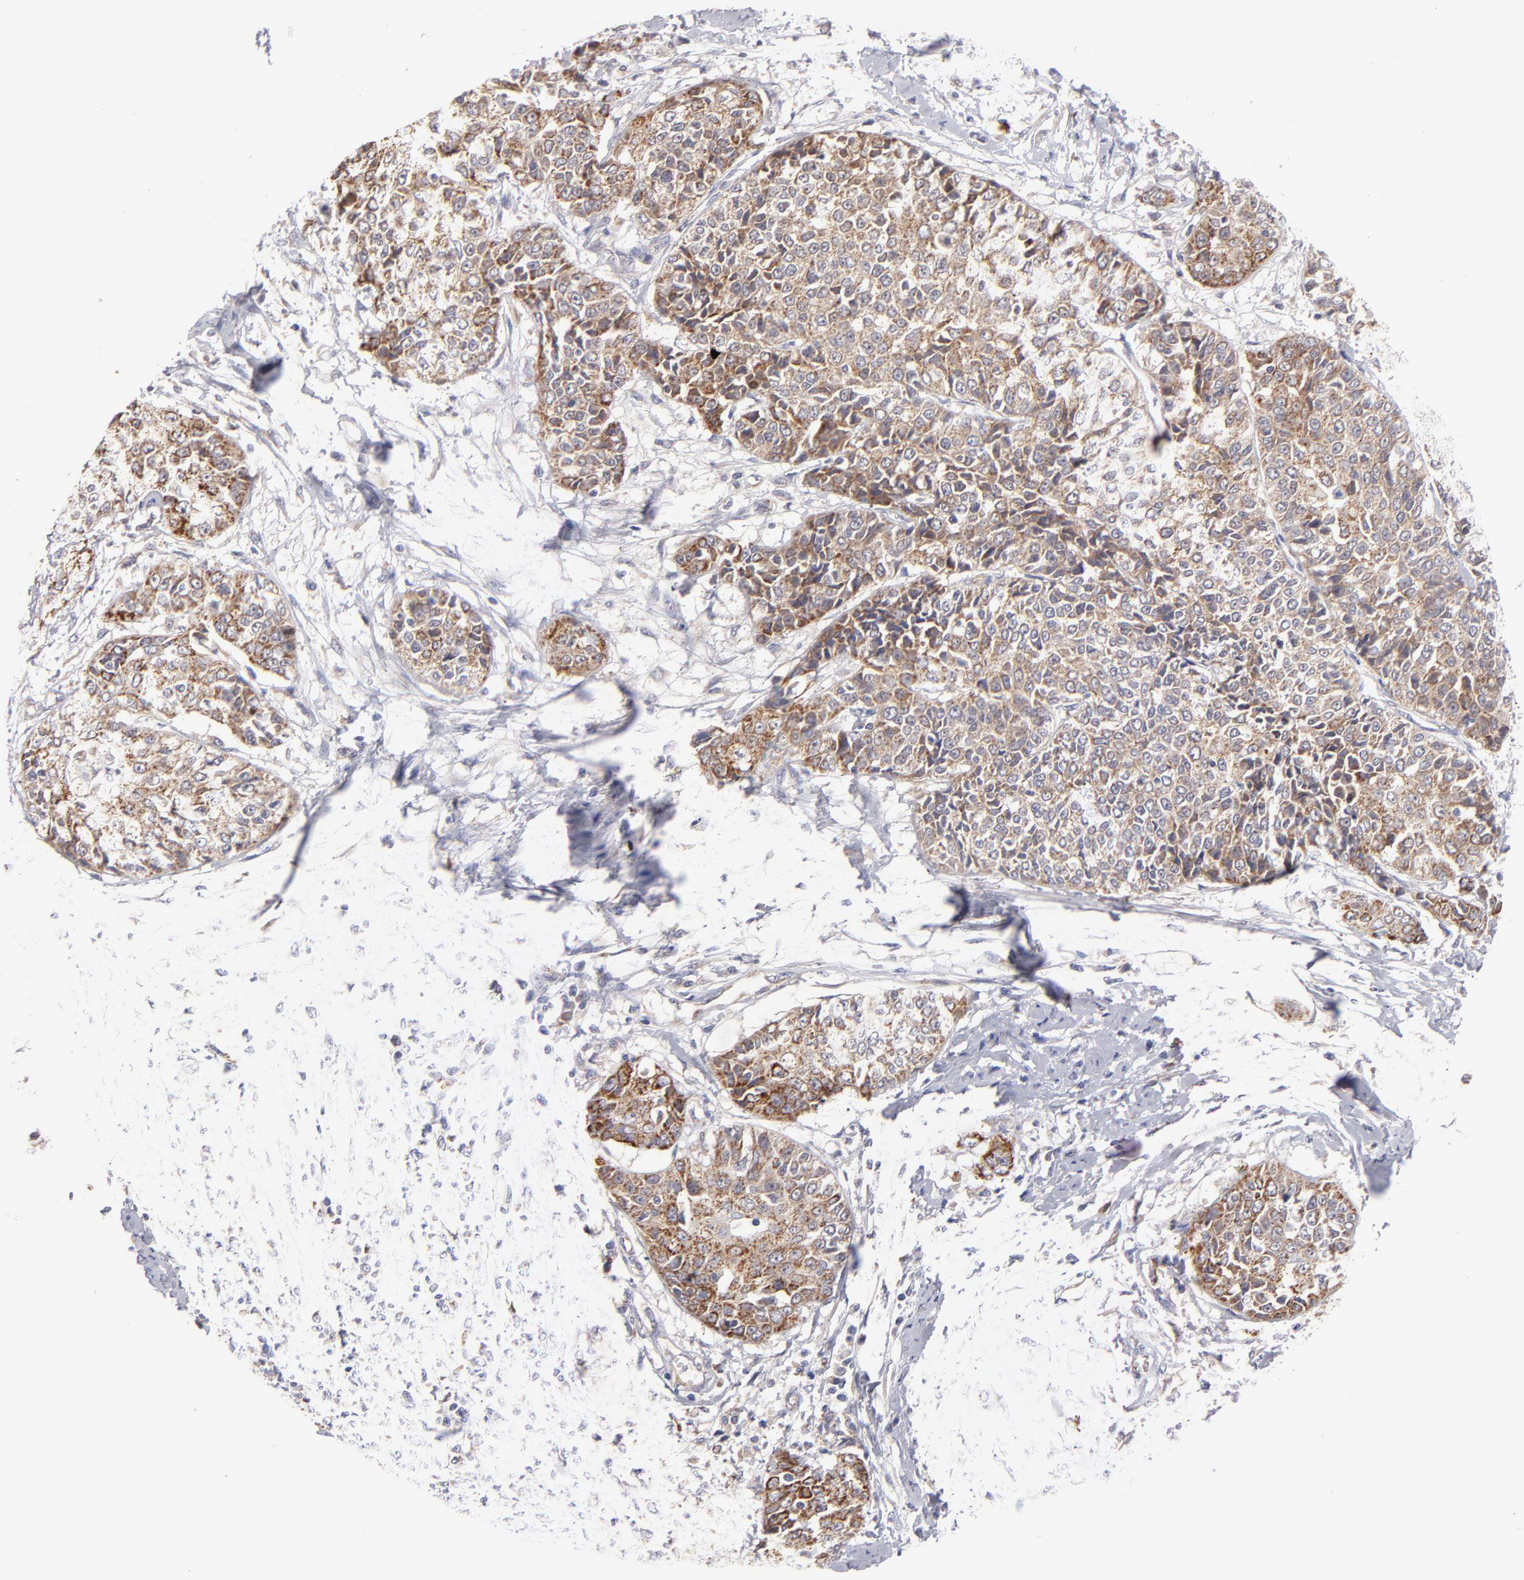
{"staining": {"intensity": "moderate", "quantity": ">75%", "location": "cytoplasmic/membranous"}, "tissue": "cervical cancer", "cell_type": "Tumor cells", "image_type": "cancer", "snomed": [{"axis": "morphology", "description": "Squamous cell carcinoma, NOS"}, {"axis": "topography", "description": "Cervix"}], "caption": "The photomicrograph displays immunohistochemical staining of cervical cancer. There is moderate cytoplasmic/membranous expression is identified in approximately >75% of tumor cells.", "gene": "HCCS", "patient": {"sex": "female", "age": 64}}